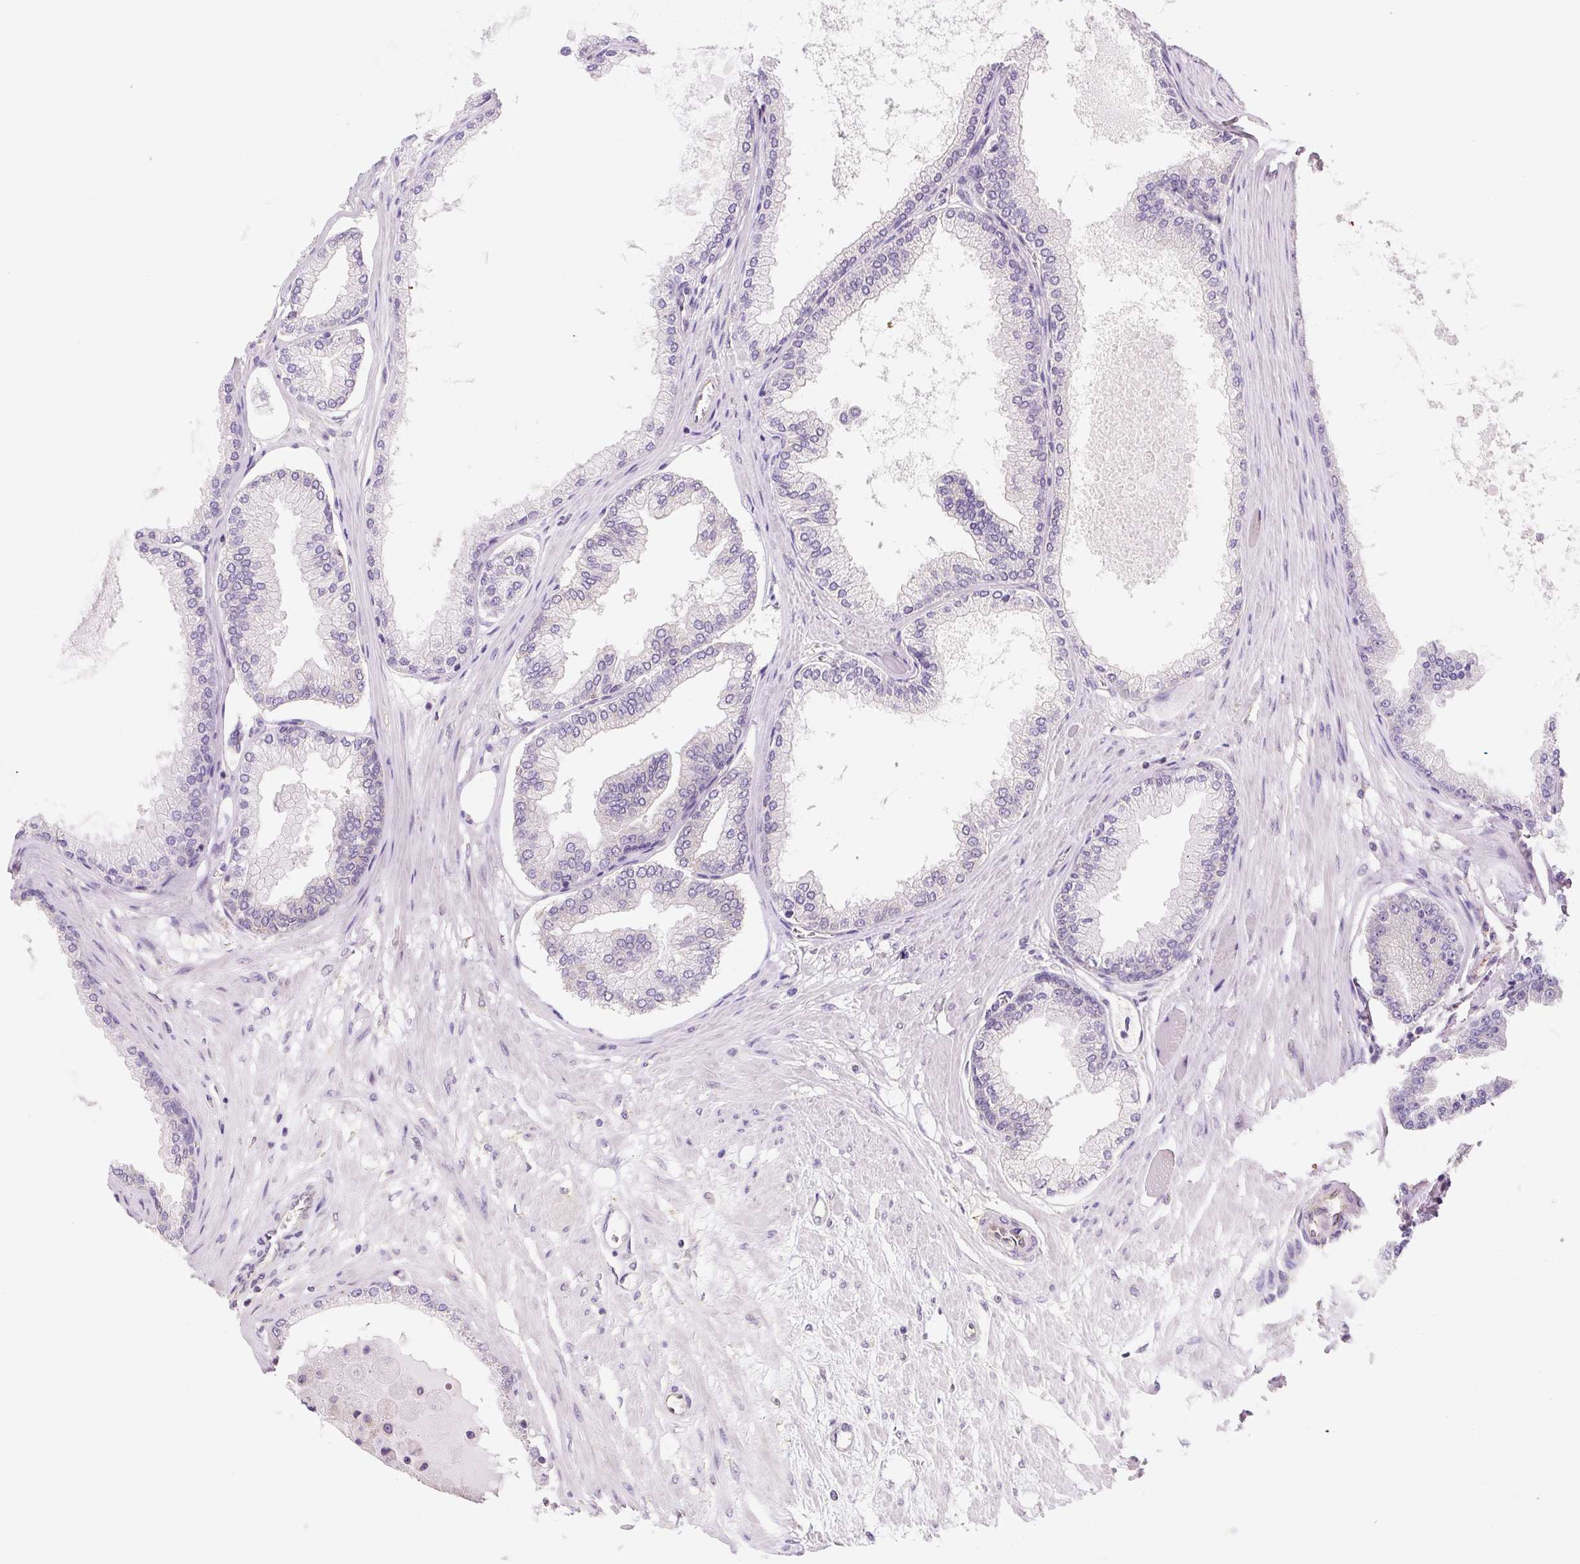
{"staining": {"intensity": "negative", "quantity": "none", "location": "none"}, "tissue": "prostate cancer", "cell_type": "Tumor cells", "image_type": "cancer", "snomed": [{"axis": "morphology", "description": "Adenocarcinoma, Low grade"}, {"axis": "topography", "description": "Prostate"}], "caption": "The image exhibits no significant expression in tumor cells of prostate adenocarcinoma (low-grade). (Brightfield microscopy of DAB immunohistochemistry (IHC) at high magnification).", "gene": "PLA2G4A", "patient": {"sex": "male", "age": 63}}